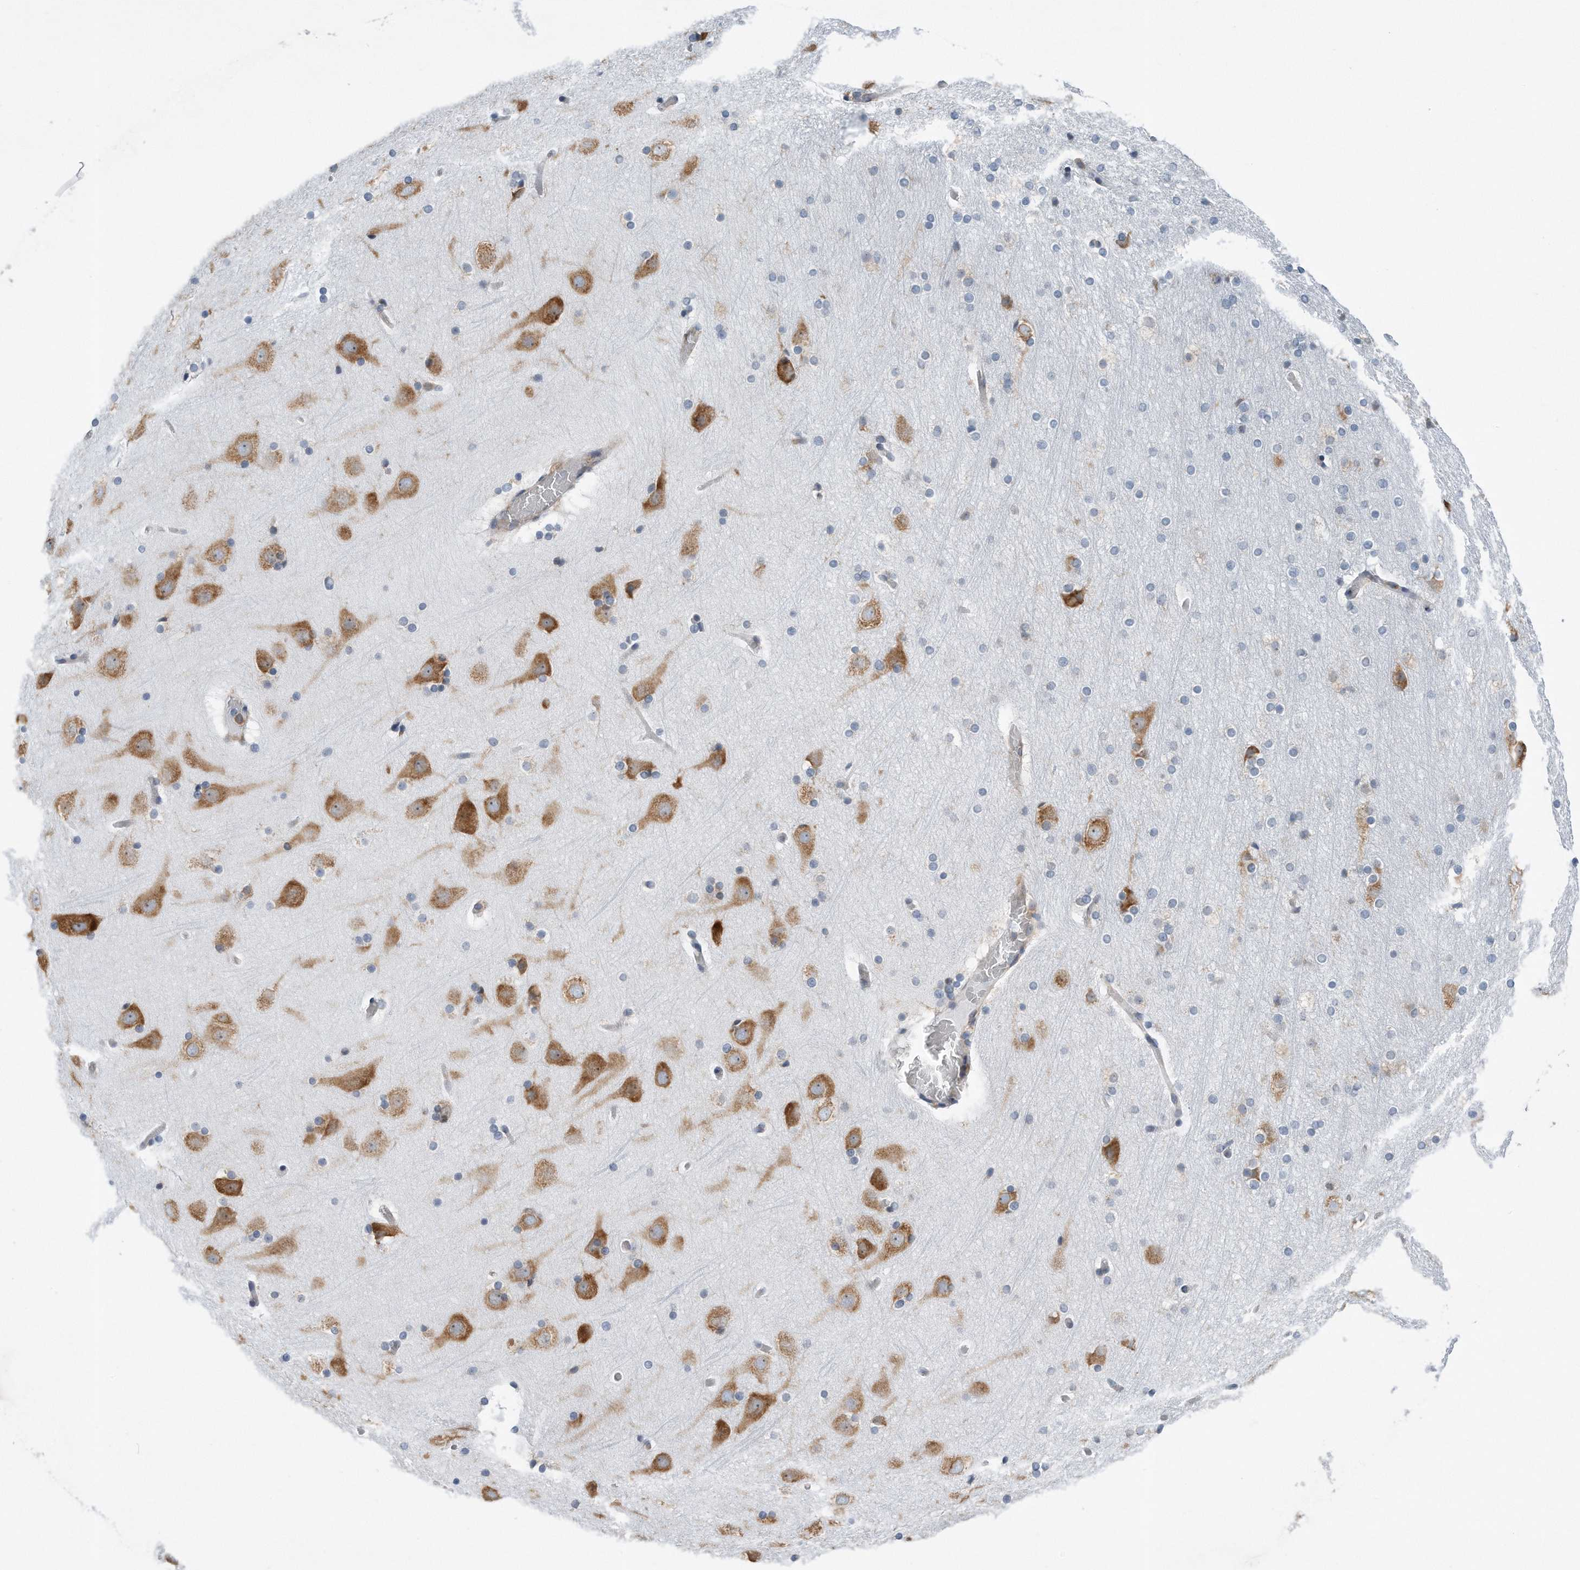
{"staining": {"intensity": "negative", "quantity": "none", "location": "none"}, "tissue": "cerebral cortex", "cell_type": "Endothelial cells", "image_type": "normal", "snomed": [{"axis": "morphology", "description": "Normal tissue, NOS"}, {"axis": "topography", "description": "Cerebral cortex"}], "caption": "A photomicrograph of cerebral cortex stained for a protein reveals no brown staining in endothelial cells. (DAB (3,3'-diaminobenzidine) immunohistochemistry with hematoxylin counter stain).", "gene": "RPL26L1", "patient": {"sex": "male", "age": 57}}